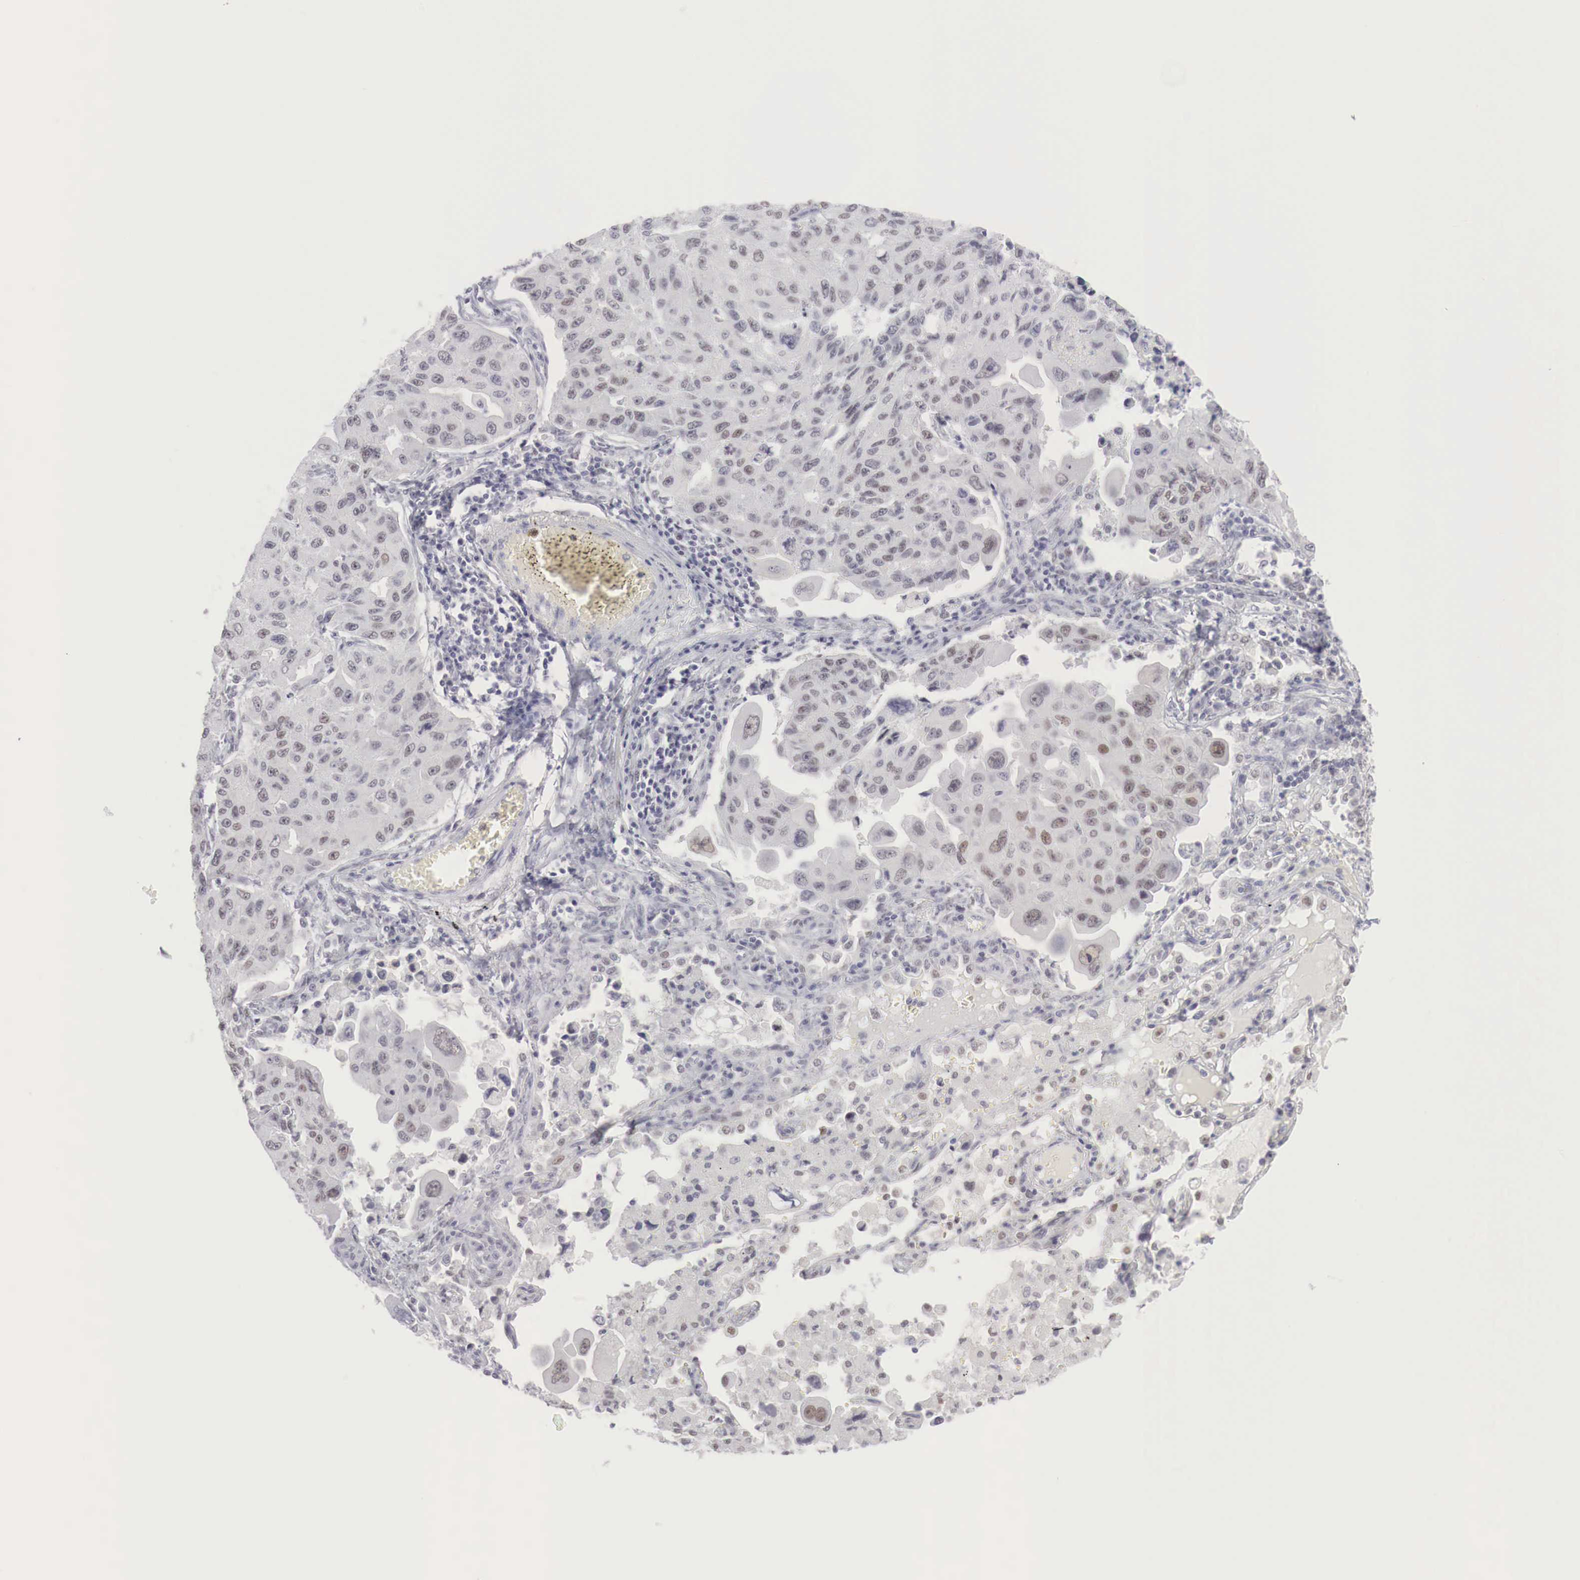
{"staining": {"intensity": "moderate", "quantity": "25%-75%", "location": "nuclear"}, "tissue": "lung cancer", "cell_type": "Tumor cells", "image_type": "cancer", "snomed": [{"axis": "morphology", "description": "Adenocarcinoma, NOS"}, {"axis": "topography", "description": "Lung"}], "caption": "Immunohistochemical staining of human lung cancer (adenocarcinoma) exhibits medium levels of moderate nuclear expression in approximately 25%-75% of tumor cells.", "gene": "FOXP2", "patient": {"sex": "male", "age": 64}}